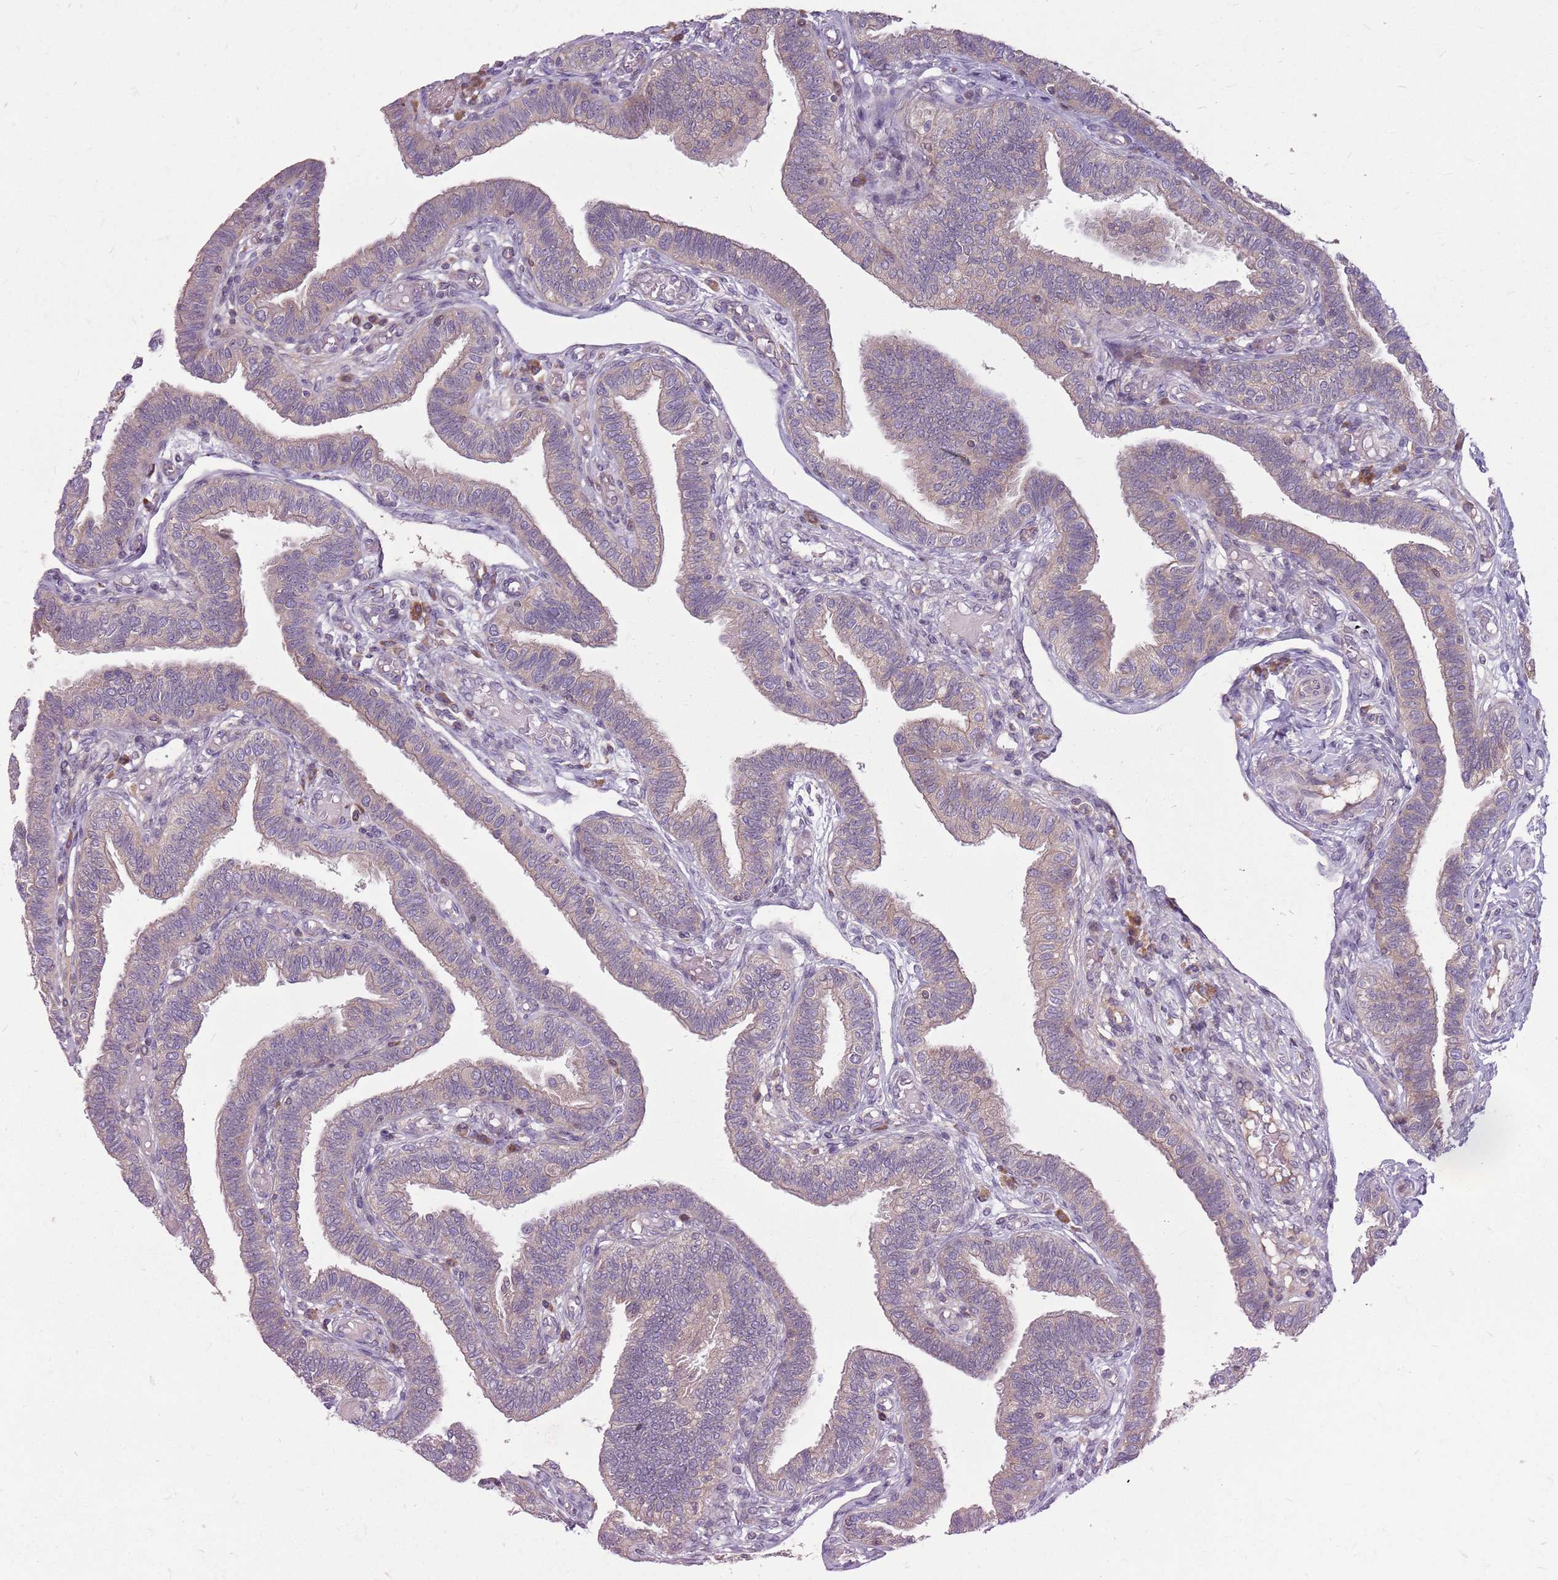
{"staining": {"intensity": "moderate", "quantity": "25%-75%", "location": "cytoplasmic/membranous"}, "tissue": "fallopian tube", "cell_type": "Glandular cells", "image_type": "normal", "snomed": [{"axis": "morphology", "description": "Normal tissue, NOS"}, {"axis": "topography", "description": "Fallopian tube"}], "caption": "Fallopian tube stained with DAB (3,3'-diaminobenzidine) IHC reveals medium levels of moderate cytoplasmic/membranous positivity in approximately 25%-75% of glandular cells.", "gene": "PPP1R27", "patient": {"sex": "female", "age": 39}}